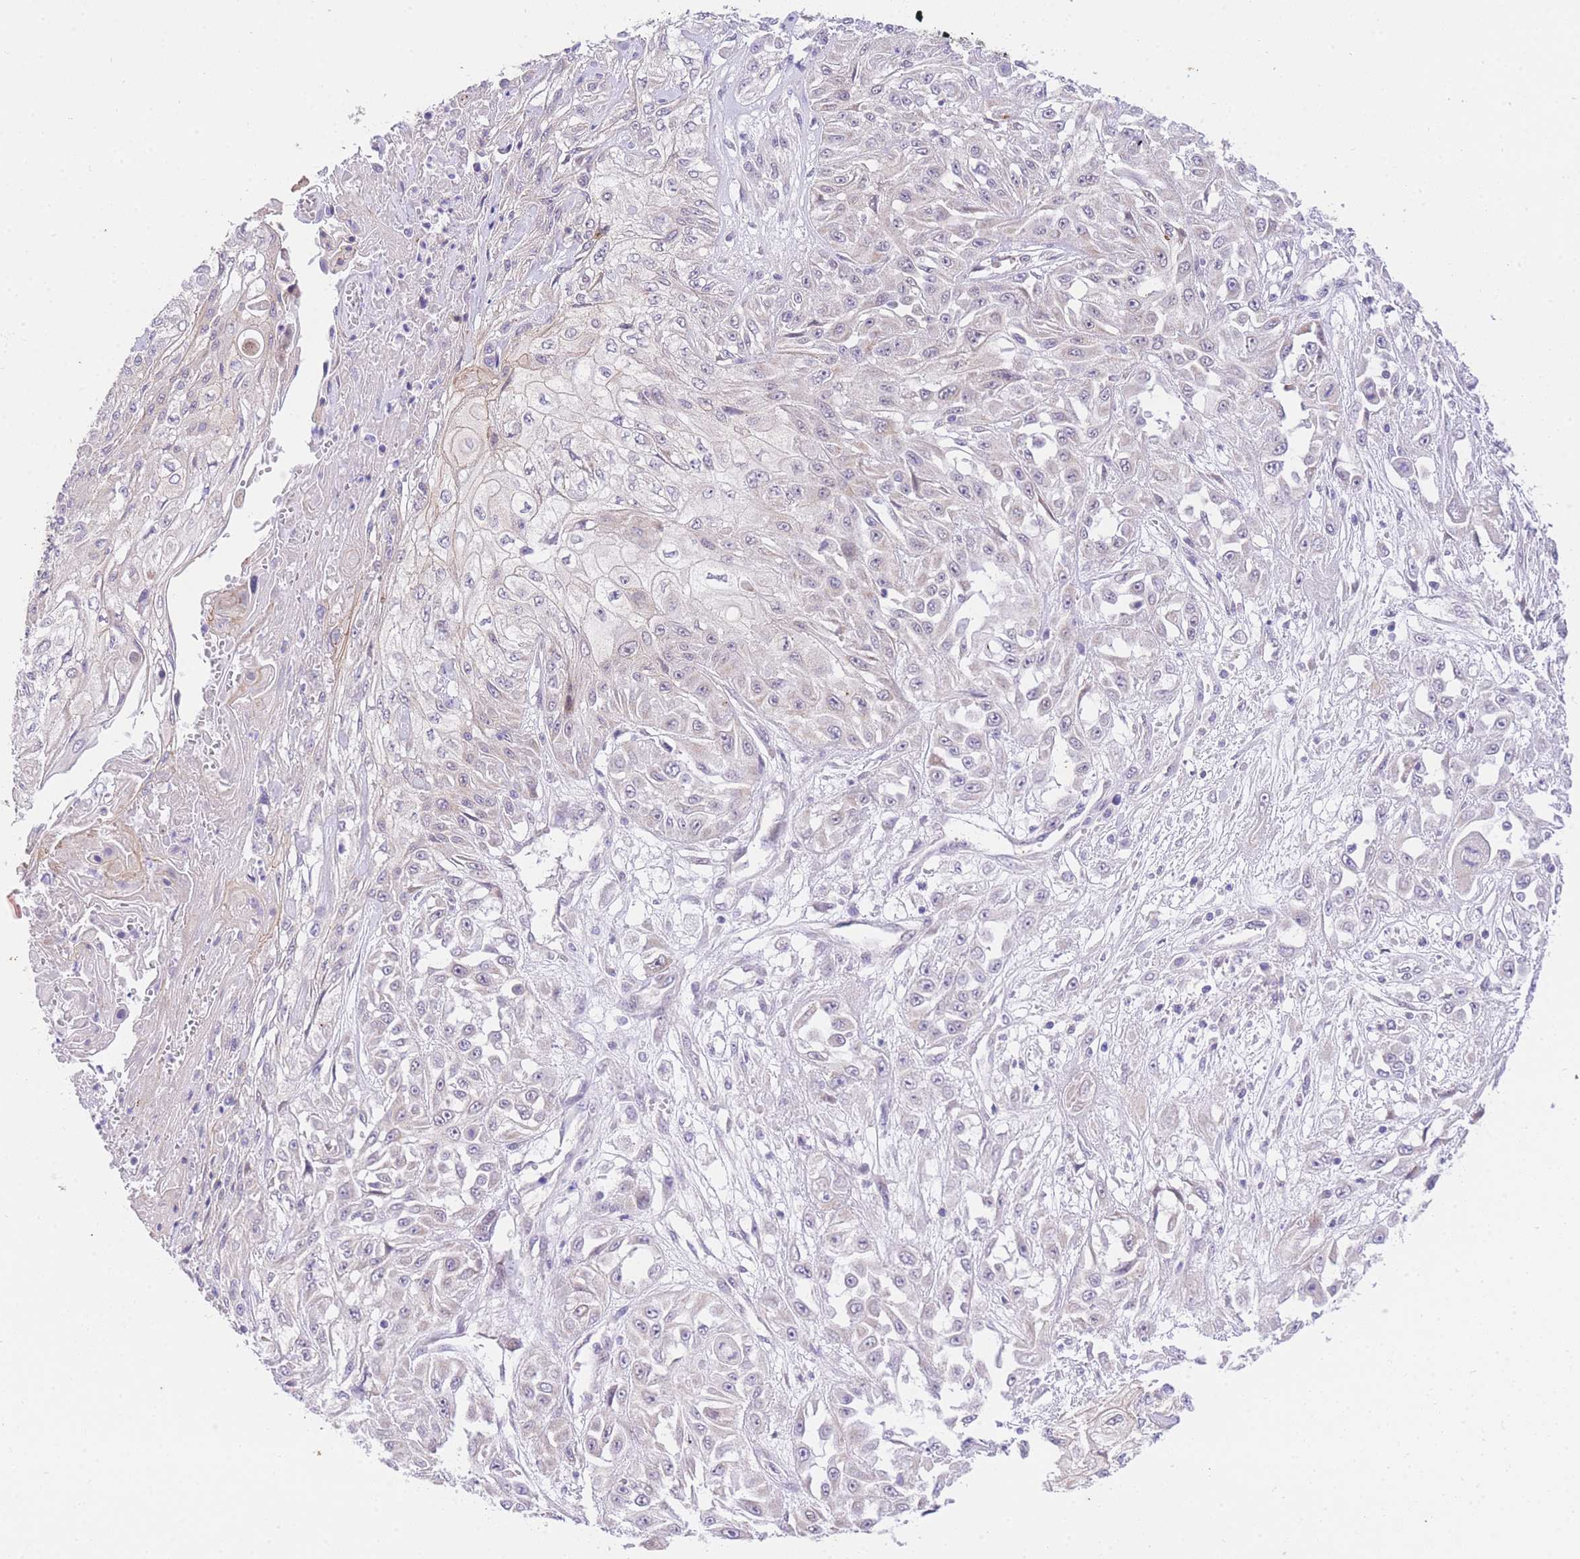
{"staining": {"intensity": "negative", "quantity": "none", "location": "none"}, "tissue": "skin cancer", "cell_type": "Tumor cells", "image_type": "cancer", "snomed": [{"axis": "morphology", "description": "Squamous cell carcinoma, NOS"}, {"axis": "morphology", "description": "Squamous cell carcinoma, metastatic, NOS"}, {"axis": "topography", "description": "Skin"}, {"axis": "topography", "description": "Lymph node"}], "caption": "IHC photomicrograph of neoplastic tissue: human skin squamous cell carcinoma stained with DAB exhibits no significant protein positivity in tumor cells.", "gene": "UBXN7", "patient": {"sex": "male", "age": 75}}